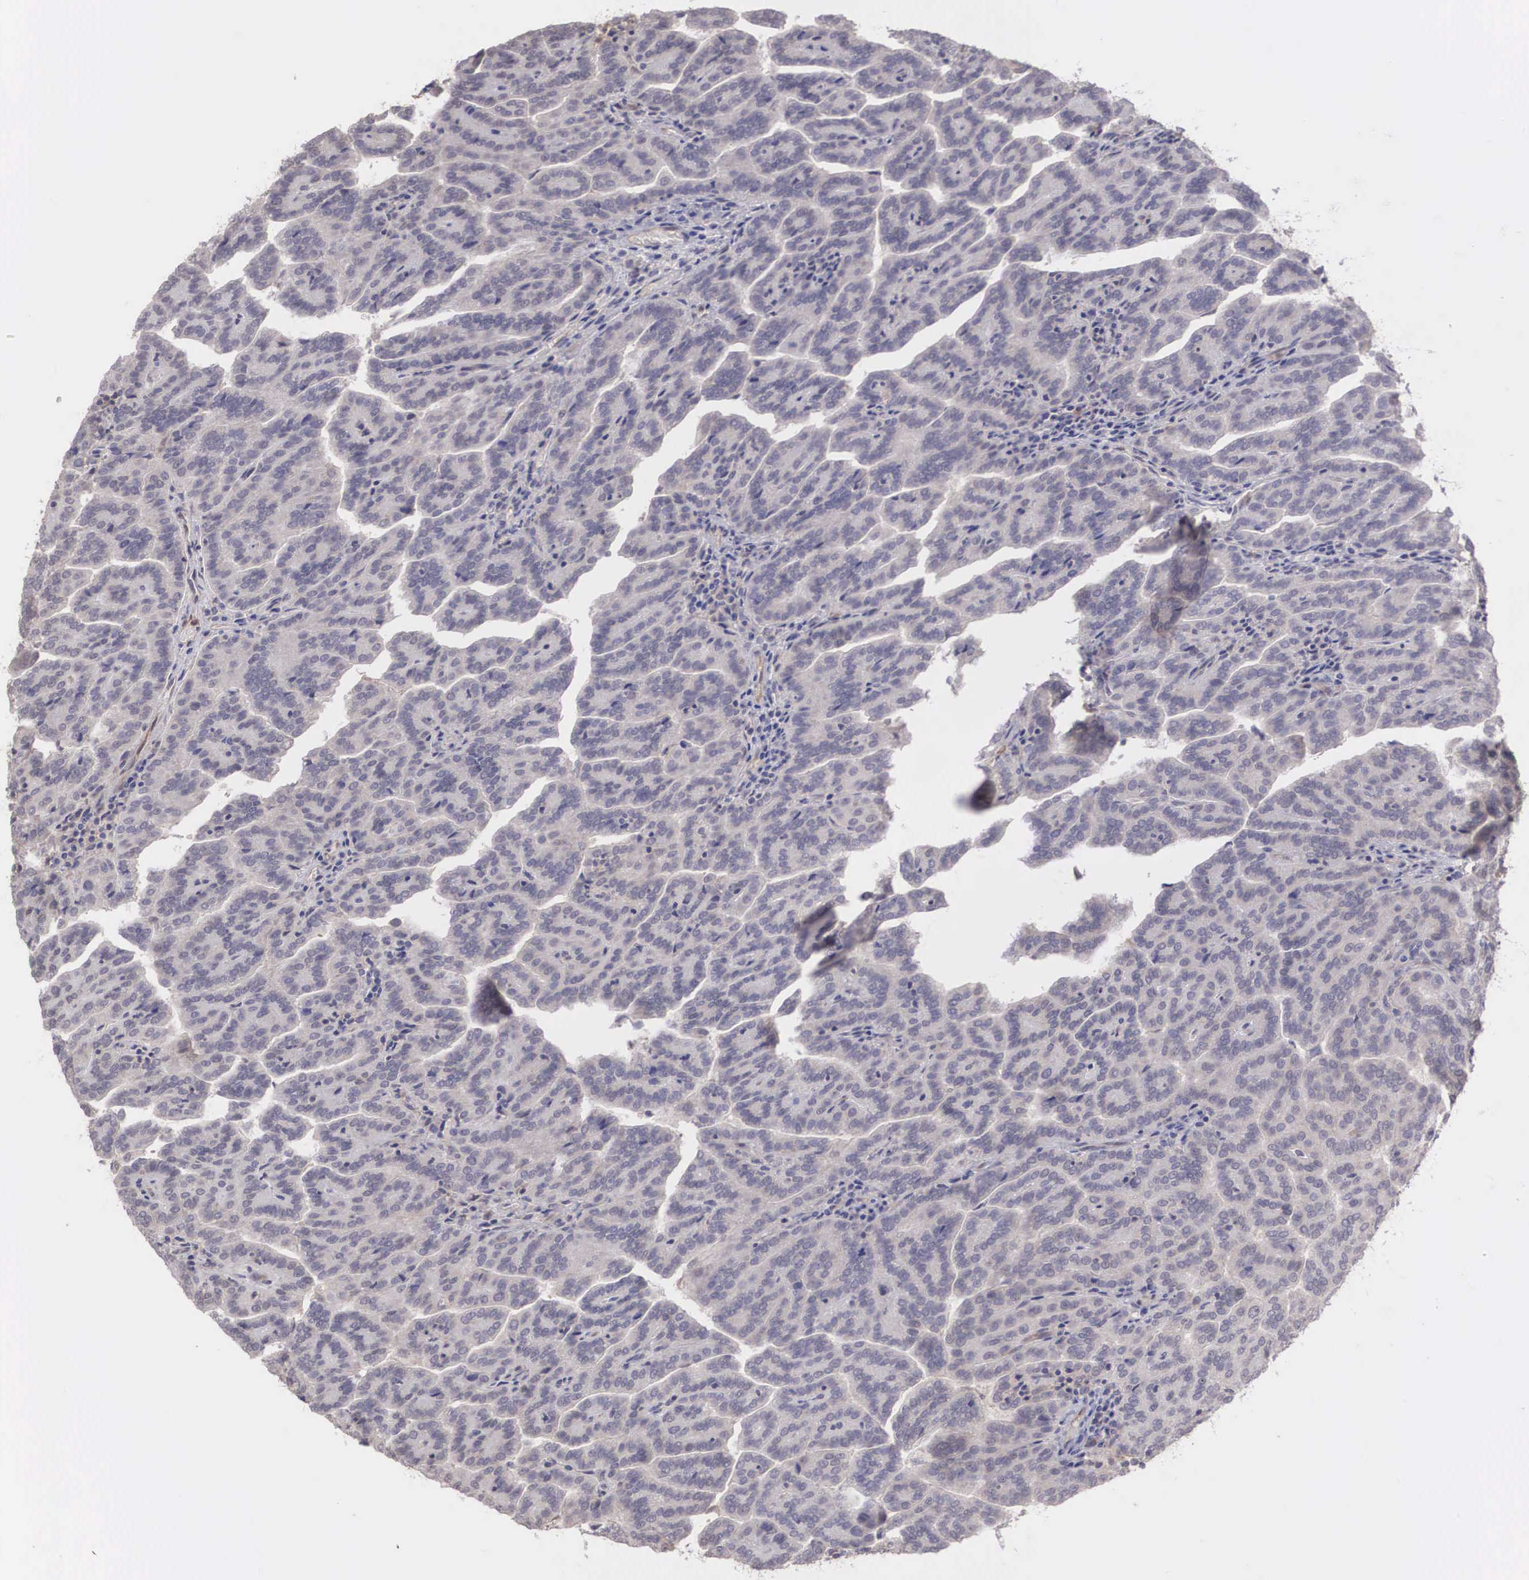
{"staining": {"intensity": "weak", "quantity": "25%-75%", "location": "cytoplasmic/membranous"}, "tissue": "renal cancer", "cell_type": "Tumor cells", "image_type": "cancer", "snomed": [{"axis": "morphology", "description": "Adenocarcinoma, NOS"}, {"axis": "topography", "description": "Kidney"}], "caption": "A brown stain highlights weak cytoplasmic/membranous expression of a protein in human renal adenocarcinoma tumor cells. Ihc stains the protein of interest in brown and the nuclei are stained blue.", "gene": "DNAJB7", "patient": {"sex": "male", "age": 61}}